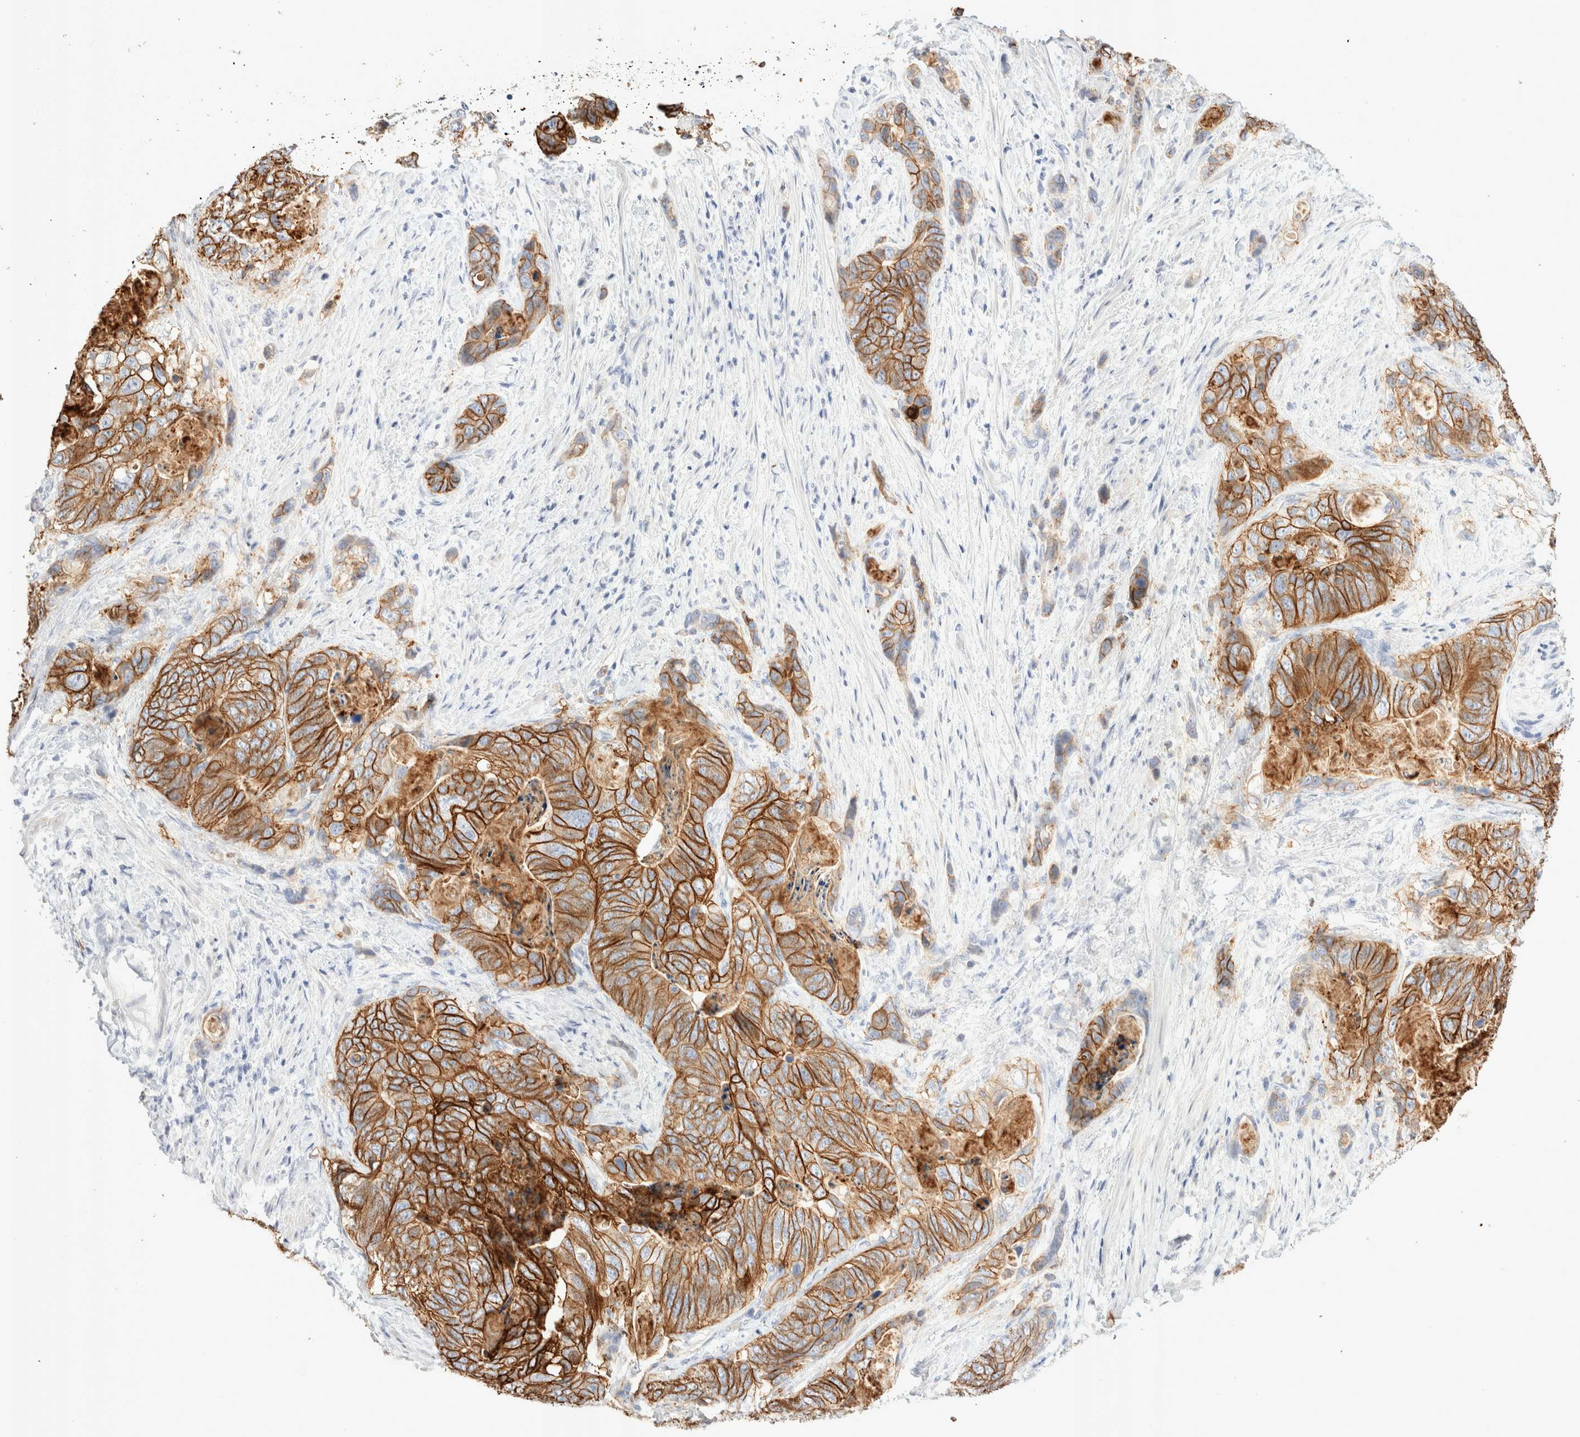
{"staining": {"intensity": "strong", "quantity": ">75%", "location": "cytoplasmic/membranous"}, "tissue": "stomach cancer", "cell_type": "Tumor cells", "image_type": "cancer", "snomed": [{"axis": "morphology", "description": "Normal tissue, NOS"}, {"axis": "morphology", "description": "Adenocarcinoma, NOS"}, {"axis": "topography", "description": "Stomach"}], "caption": "IHC of stomach adenocarcinoma shows high levels of strong cytoplasmic/membranous positivity in approximately >75% of tumor cells.", "gene": "EPCAM", "patient": {"sex": "female", "age": 89}}